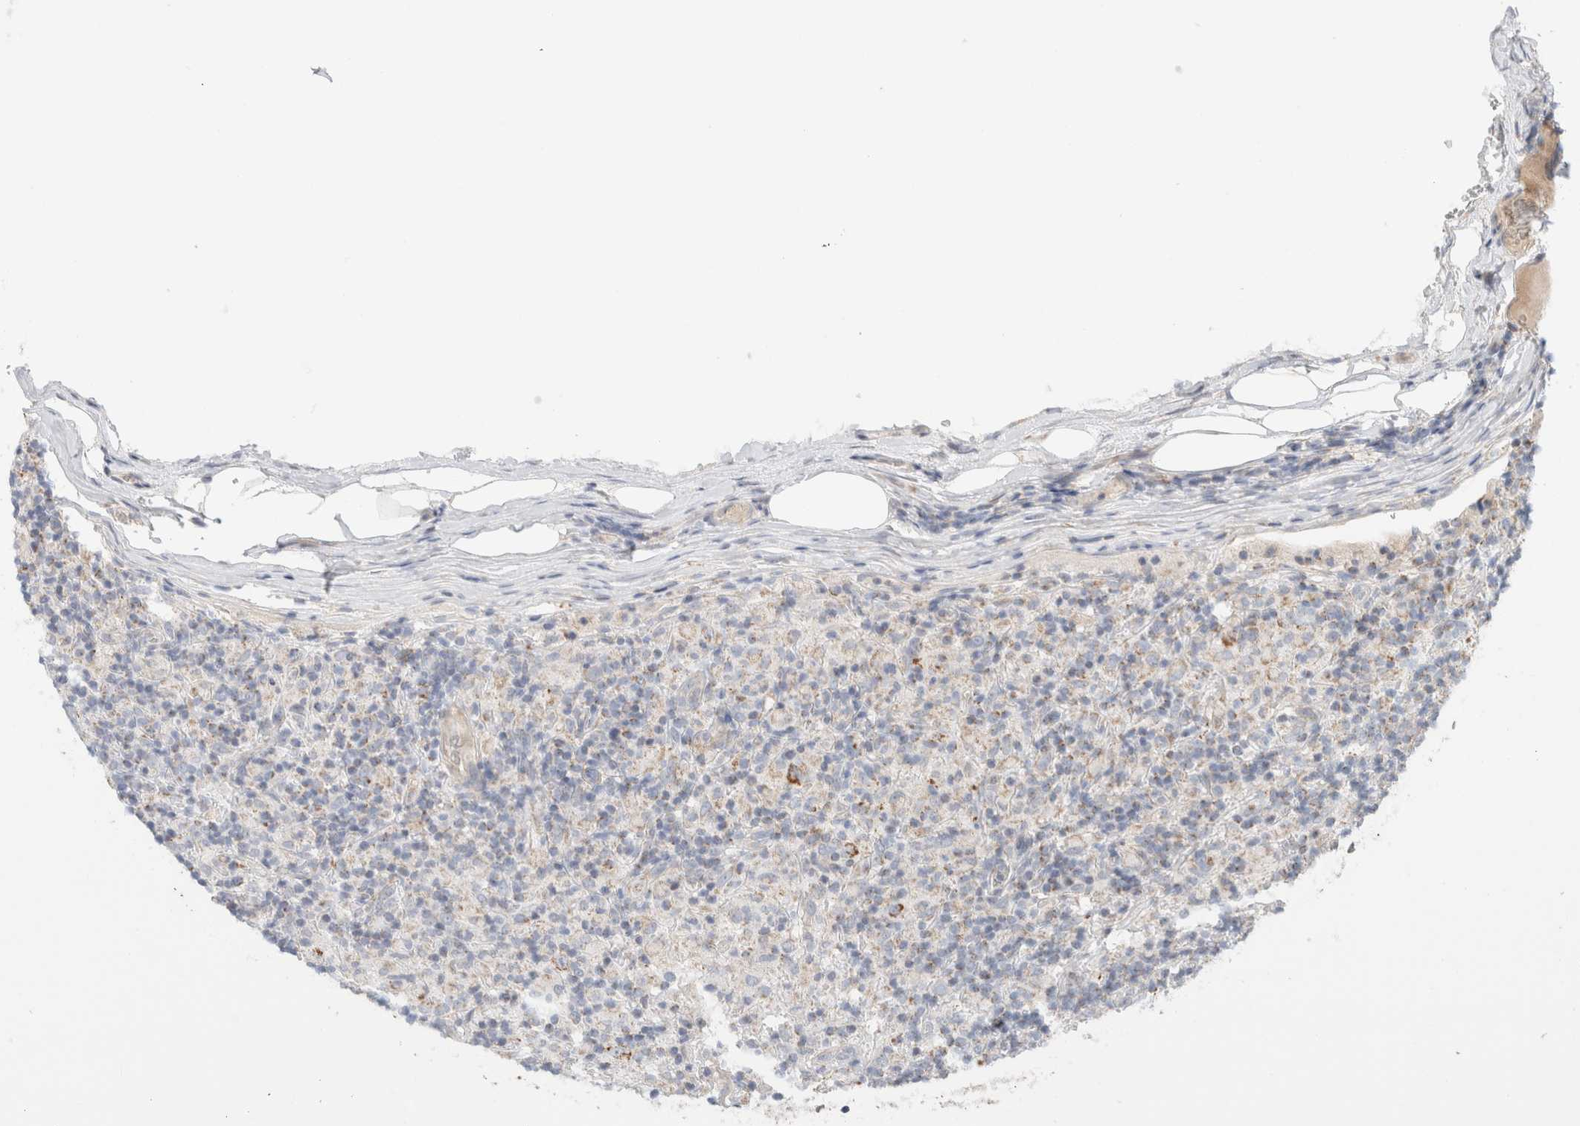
{"staining": {"intensity": "weak", "quantity": "<25%", "location": "cytoplasmic/membranous"}, "tissue": "lymphoma", "cell_type": "Tumor cells", "image_type": "cancer", "snomed": [{"axis": "morphology", "description": "Hodgkin's disease, NOS"}, {"axis": "topography", "description": "Lymph node"}], "caption": "This is an immunohistochemistry histopathology image of human lymphoma. There is no positivity in tumor cells.", "gene": "MRM3", "patient": {"sex": "male", "age": 70}}